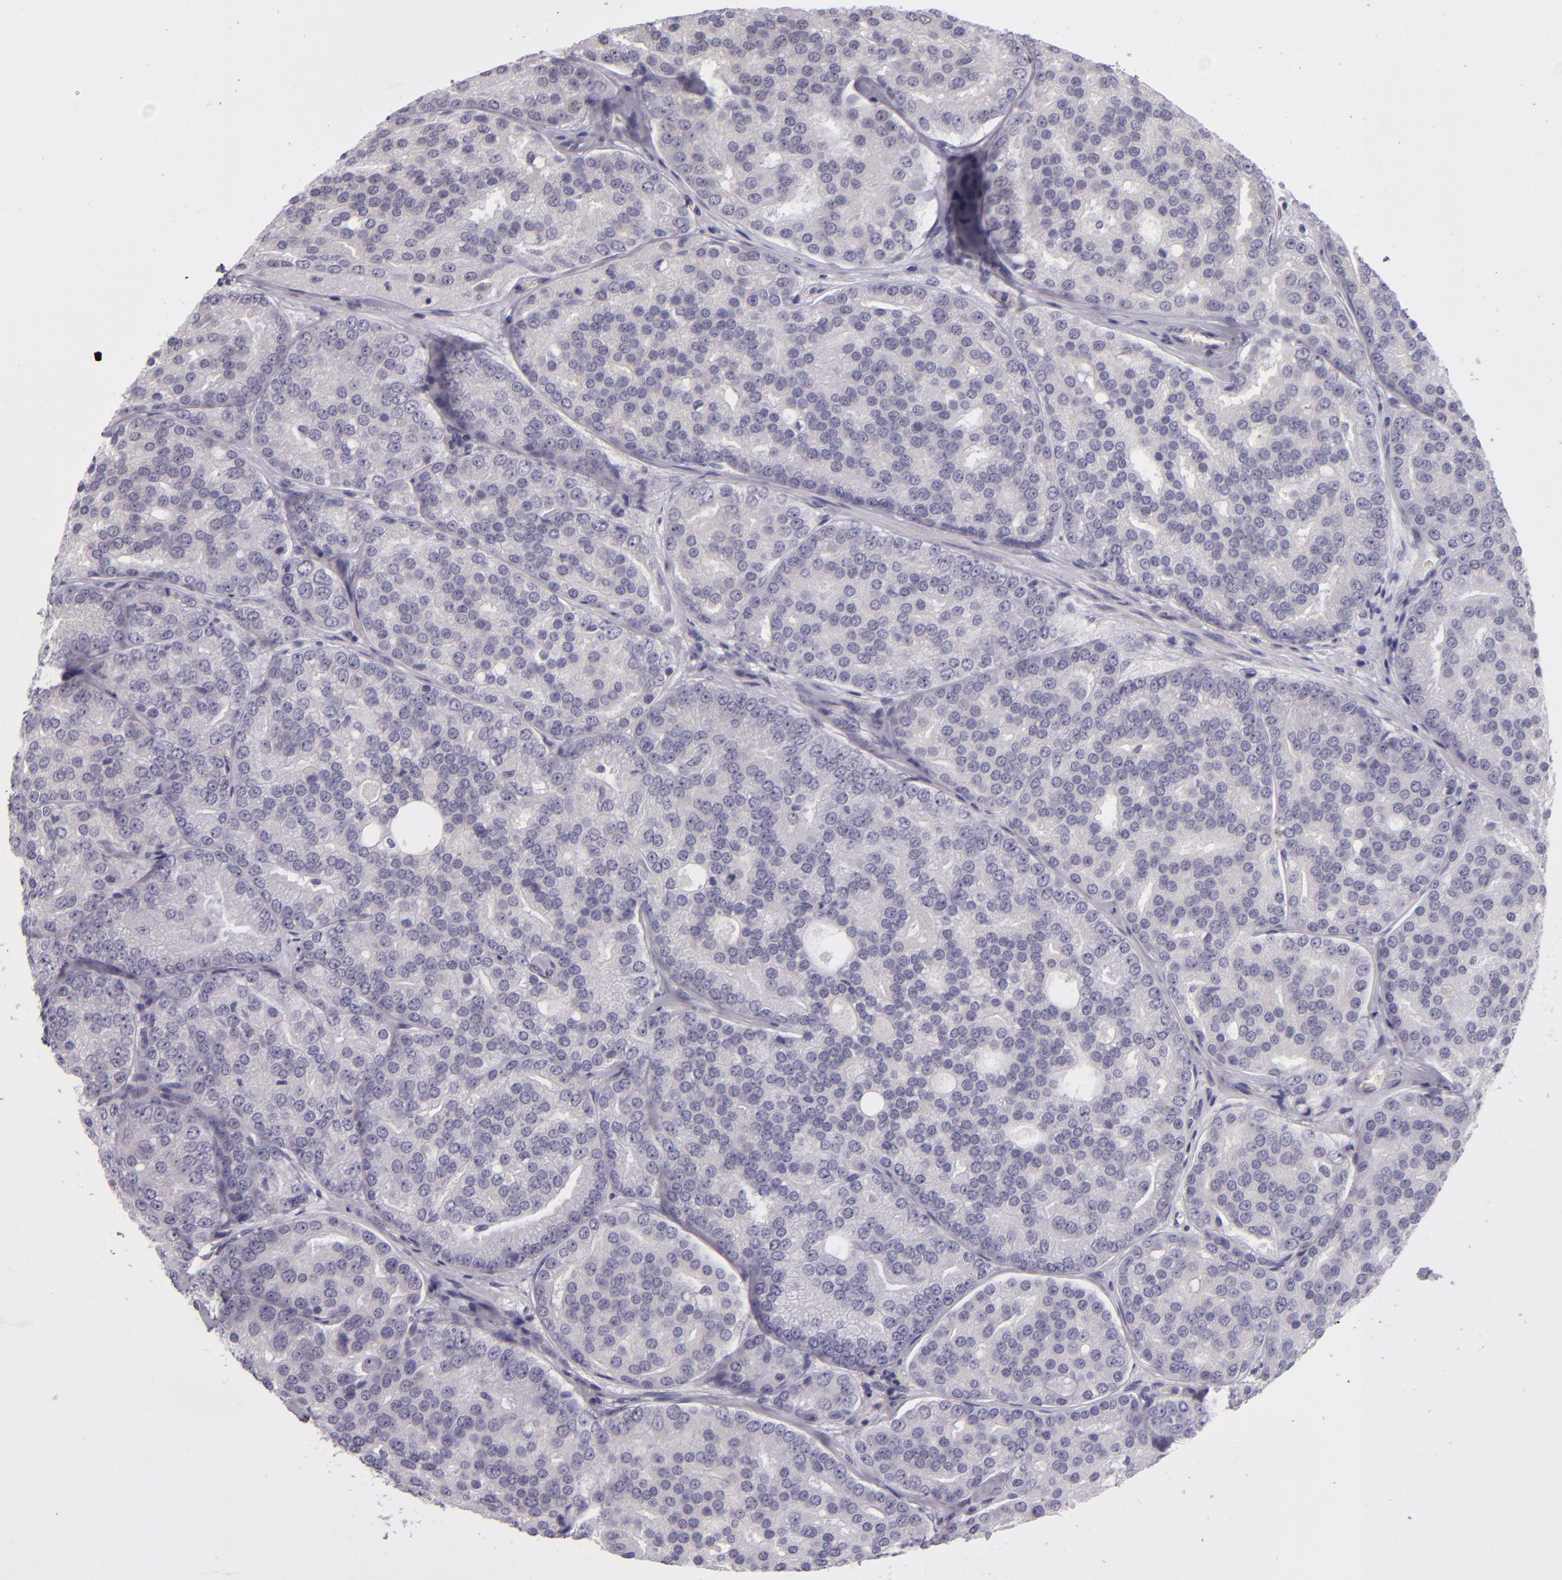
{"staining": {"intensity": "negative", "quantity": "none", "location": "none"}, "tissue": "prostate cancer", "cell_type": "Tumor cells", "image_type": "cancer", "snomed": [{"axis": "morphology", "description": "Adenocarcinoma, High grade"}, {"axis": "topography", "description": "Prostate"}], "caption": "Immunohistochemical staining of prostate cancer (adenocarcinoma (high-grade)) displays no significant positivity in tumor cells.", "gene": "SNCB", "patient": {"sex": "male", "age": 64}}